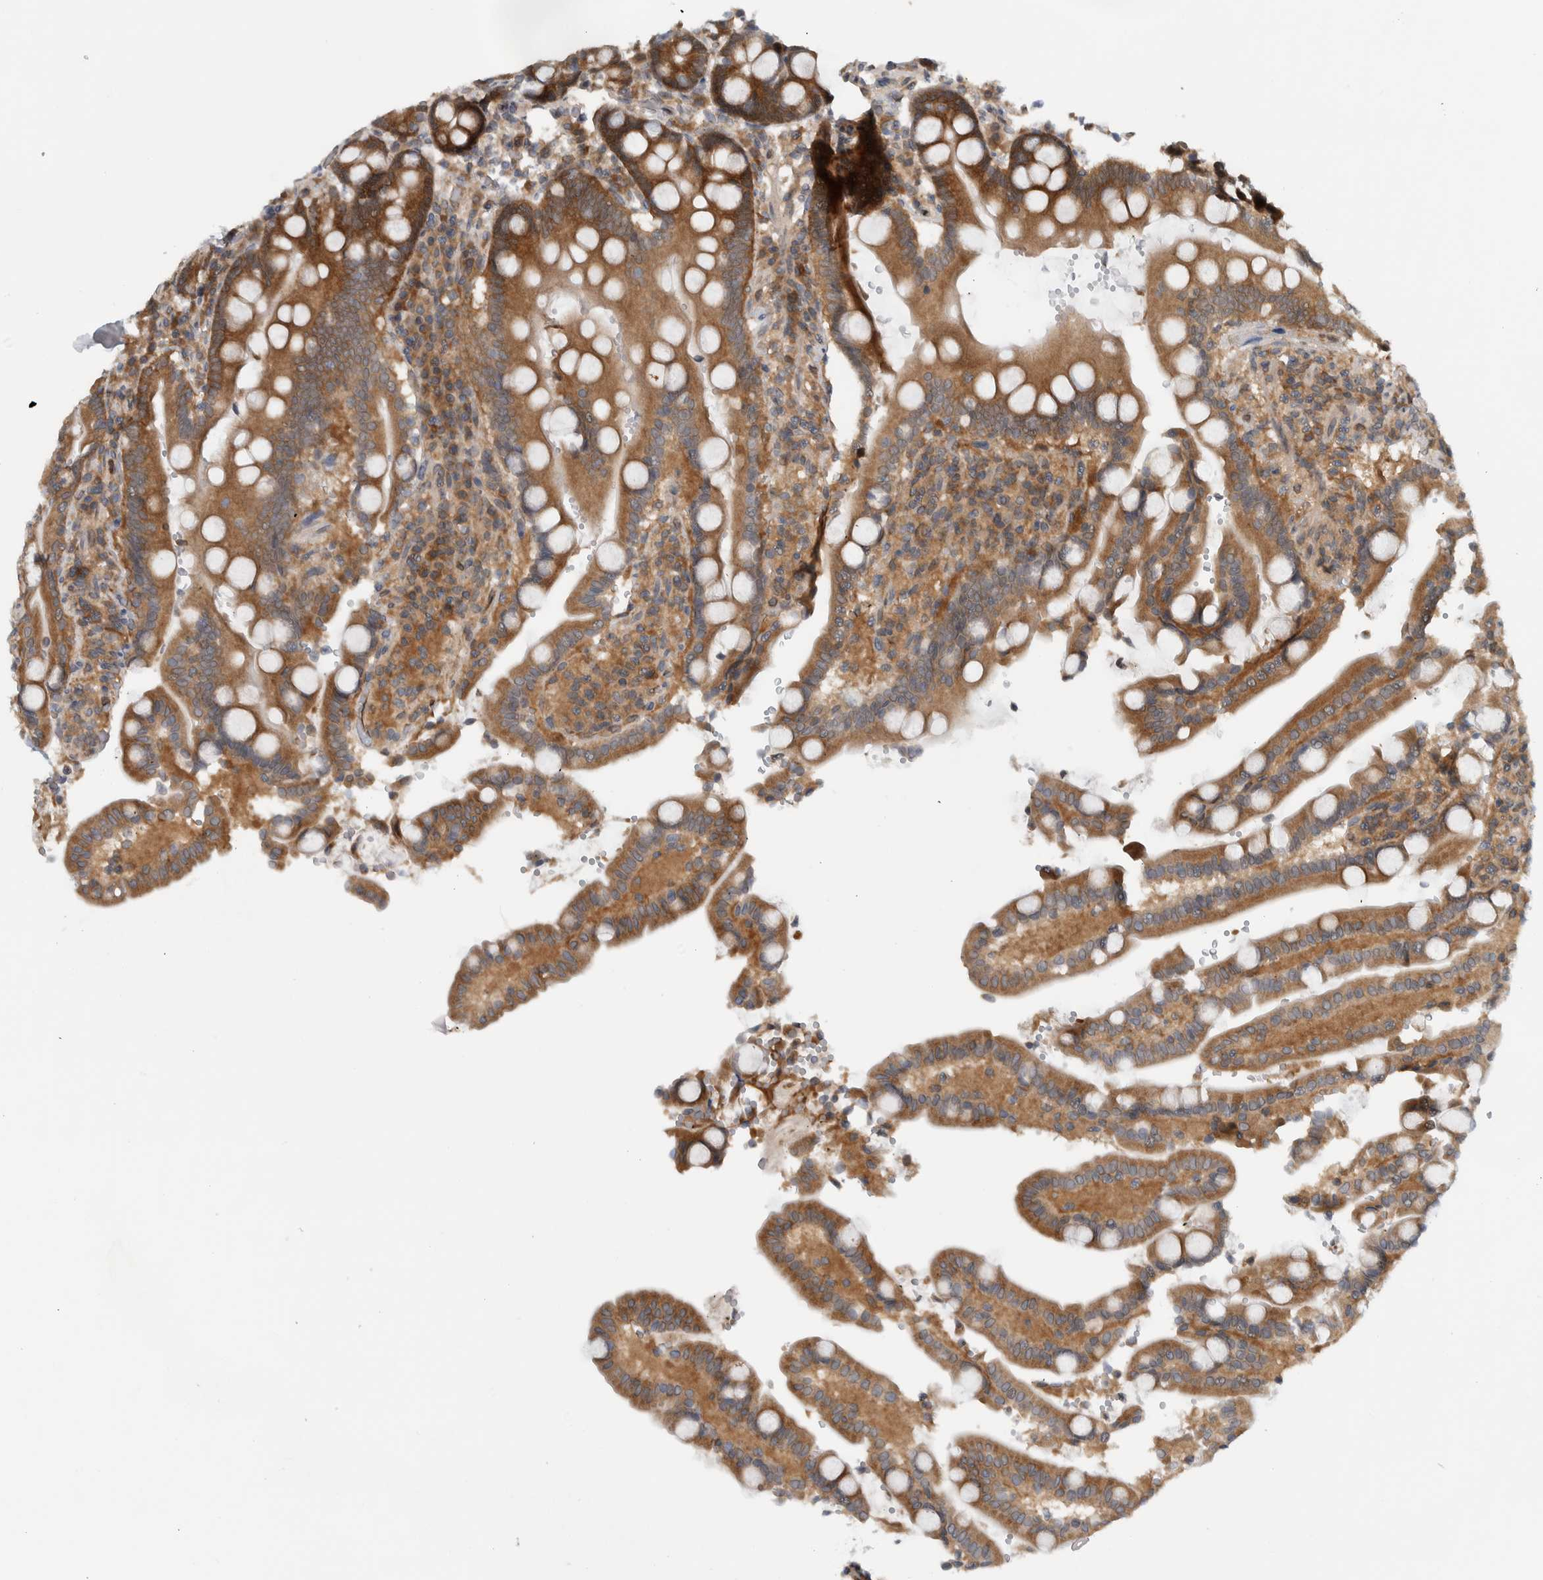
{"staining": {"intensity": "strong", "quantity": ">75%", "location": "cytoplasmic/membranous"}, "tissue": "duodenum", "cell_type": "Glandular cells", "image_type": "normal", "snomed": [{"axis": "morphology", "description": "Normal tissue, NOS"}, {"axis": "topography", "description": "Small intestine, NOS"}], "caption": "About >75% of glandular cells in unremarkable duodenum exhibit strong cytoplasmic/membranous protein positivity as visualized by brown immunohistochemical staining.", "gene": "CCDC43", "patient": {"sex": "female", "age": 71}}